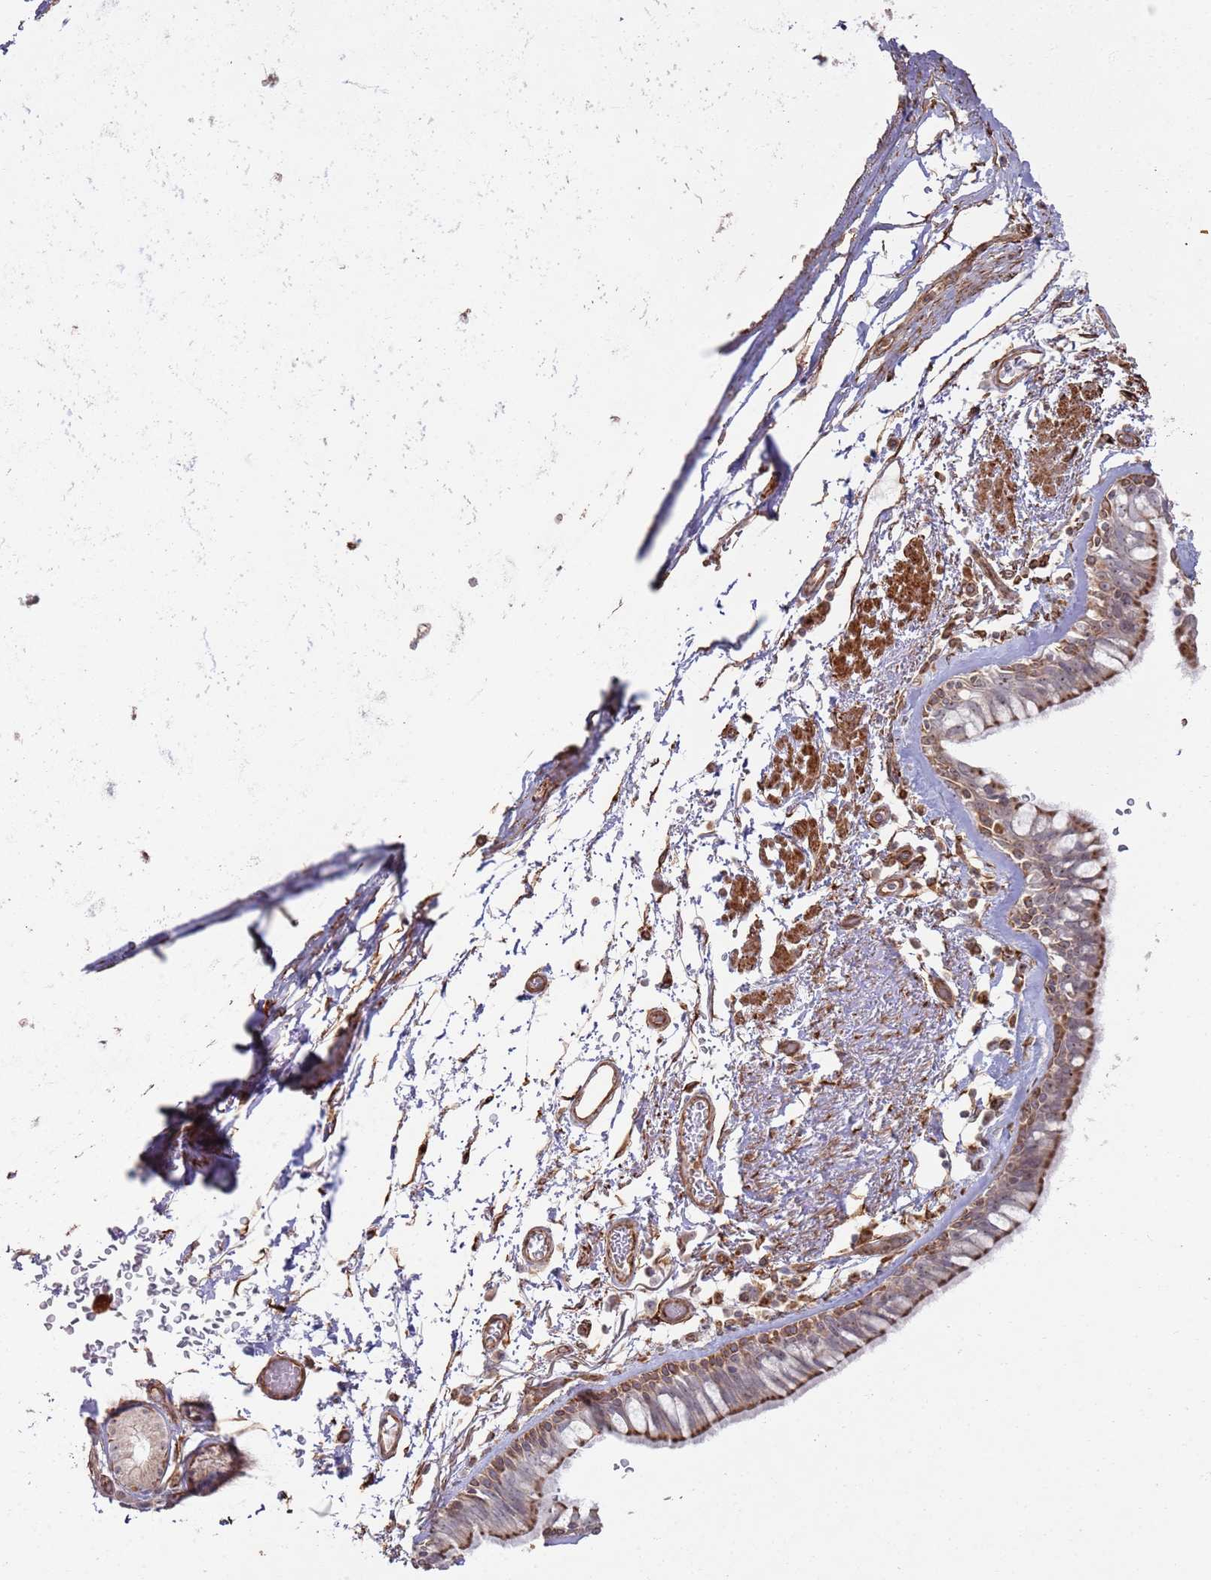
{"staining": {"intensity": "moderate", "quantity": ">75%", "location": "cytoplasmic/membranous"}, "tissue": "bronchus", "cell_type": "Respiratory epithelial cells", "image_type": "normal", "snomed": [{"axis": "morphology", "description": "Normal tissue, NOS"}, {"axis": "topography", "description": "Bronchus"}], "caption": "Immunohistochemical staining of normal bronchus demonstrates medium levels of moderate cytoplasmic/membranous positivity in about >75% of respiratory epithelial cells. (Brightfield microscopy of DAB IHC at high magnification).", "gene": "PHF21A", "patient": {"sex": "male", "age": 65}}